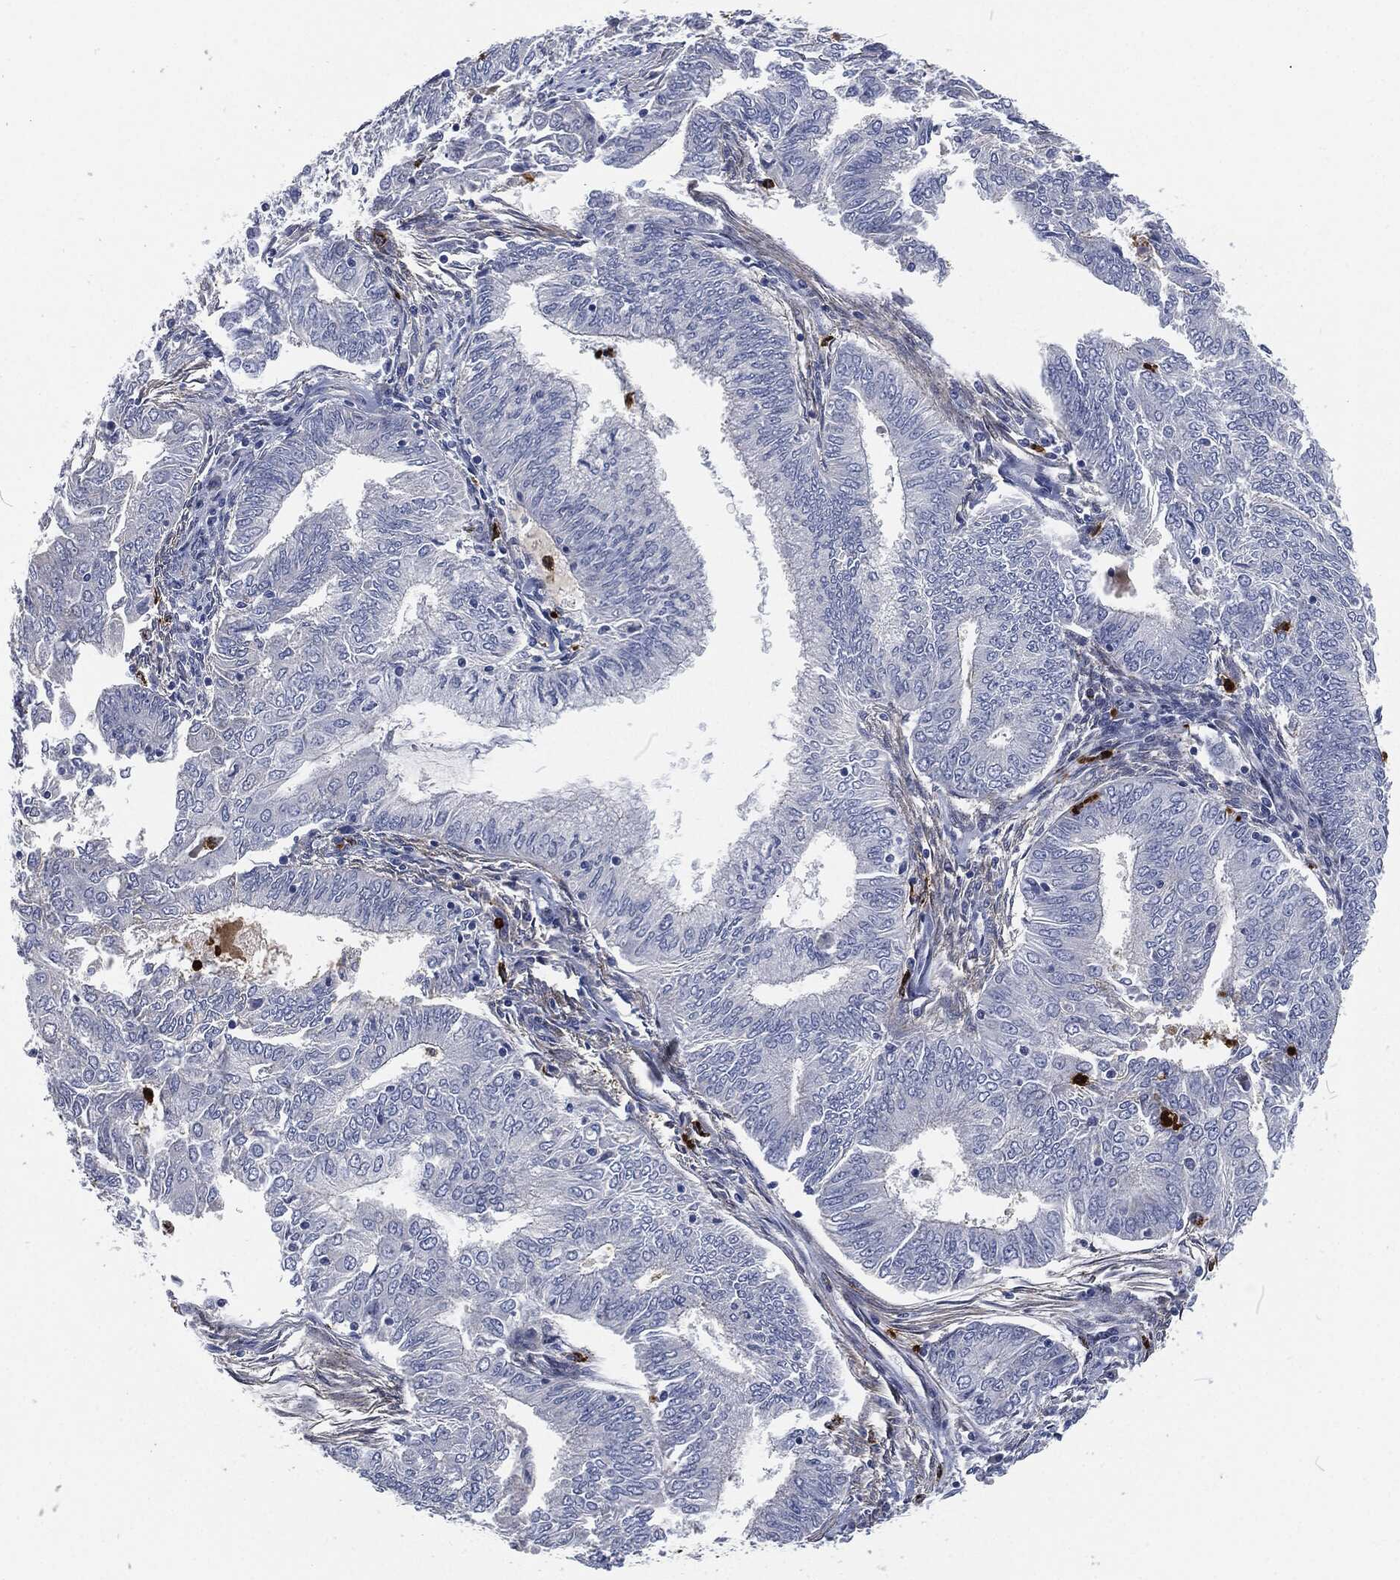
{"staining": {"intensity": "negative", "quantity": "none", "location": "none"}, "tissue": "endometrial cancer", "cell_type": "Tumor cells", "image_type": "cancer", "snomed": [{"axis": "morphology", "description": "Adenocarcinoma, NOS"}, {"axis": "topography", "description": "Endometrium"}], "caption": "Immunohistochemistry photomicrograph of neoplastic tissue: adenocarcinoma (endometrial) stained with DAB demonstrates no significant protein expression in tumor cells.", "gene": "MPO", "patient": {"sex": "female", "age": 62}}